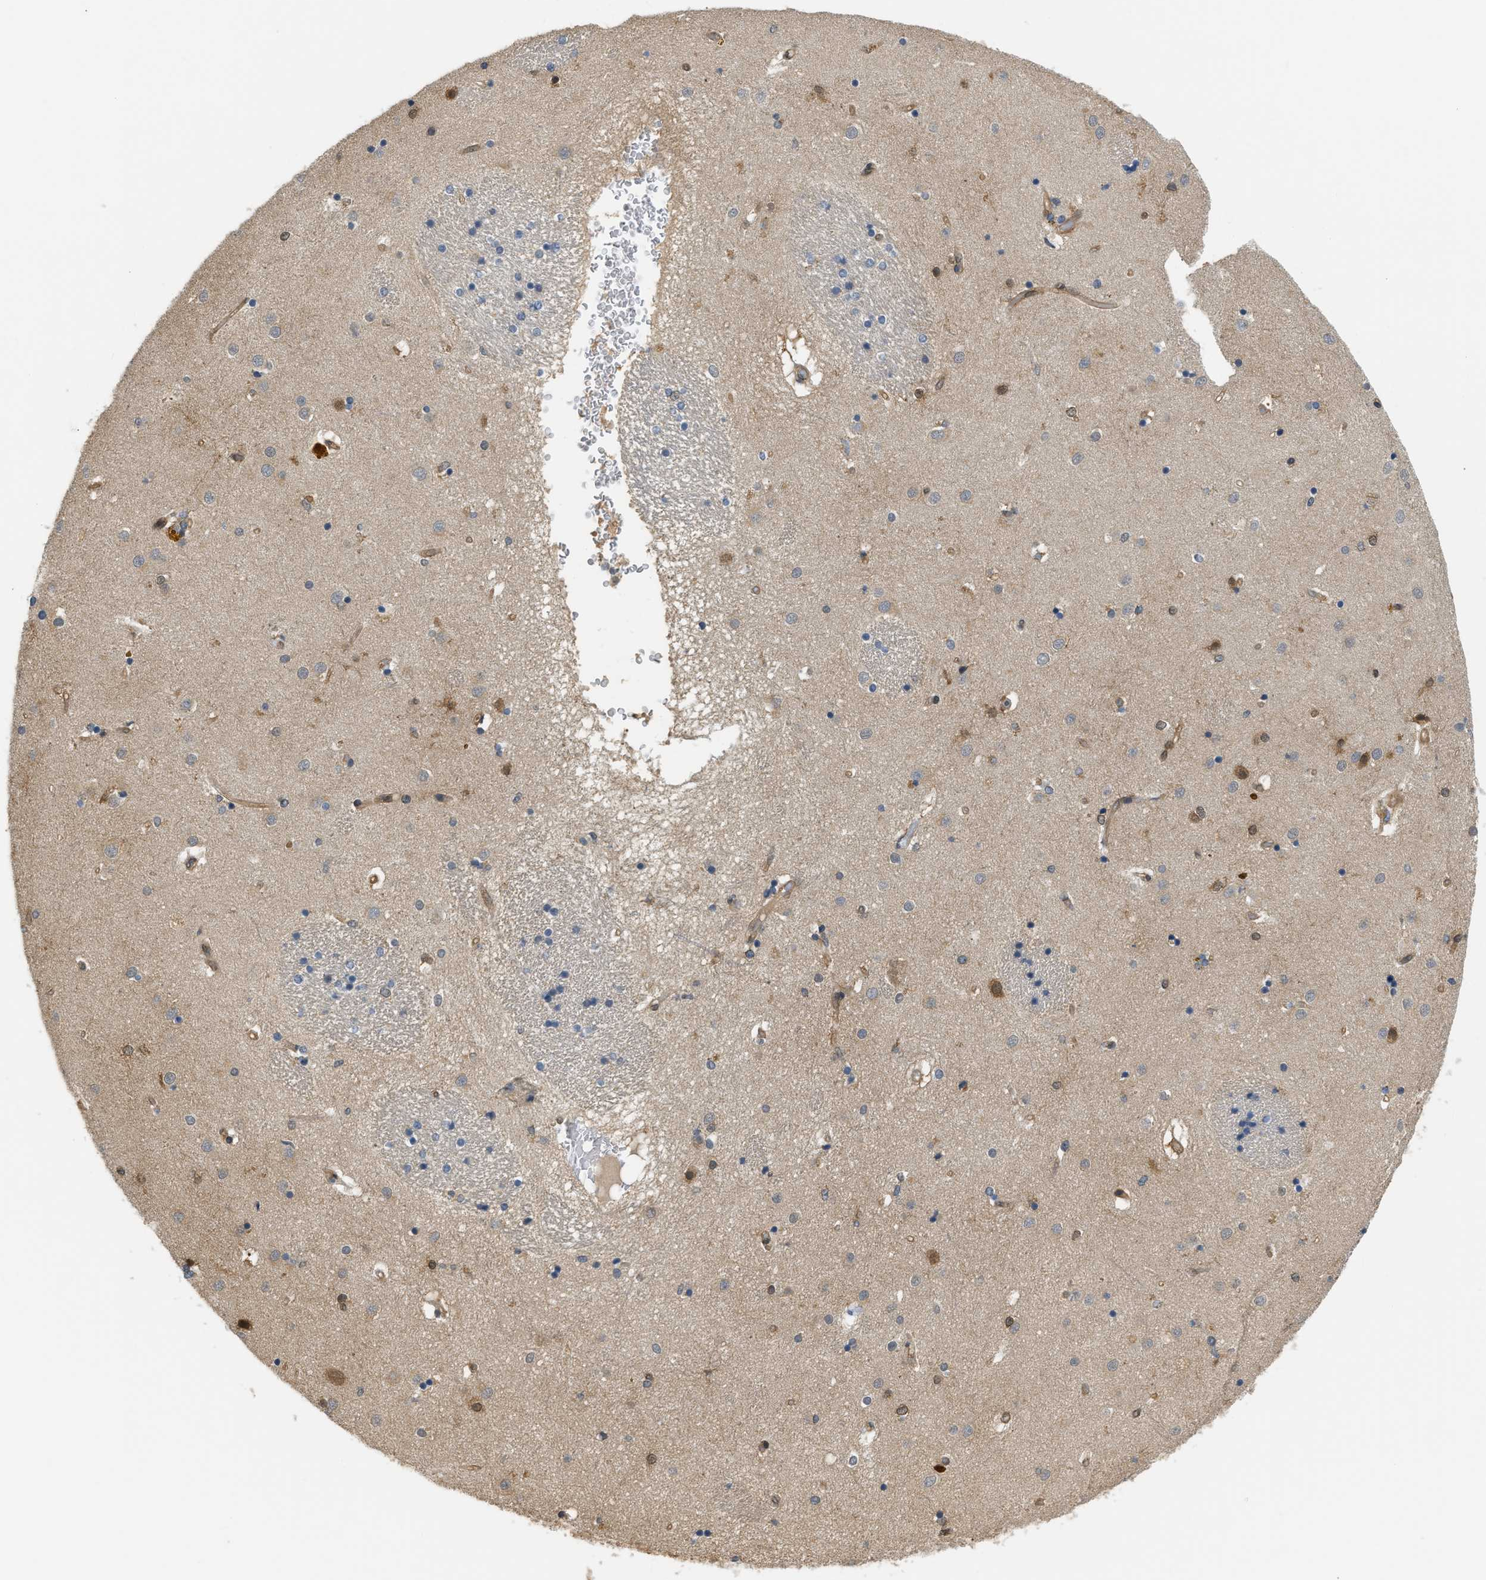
{"staining": {"intensity": "moderate", "quantity": "<25%", "location": "cytoplasmic/membranous,nuclear"}, "tissue": "caudate", "cell_type": "Glial cells", "image_type": "normal", "snomed": [{"axis": "morphology", "description": "Normal tissue, NOS"}, {"axis": "topography", "description": "Lateral ventricle wall"}], "caption": "High-magnification brightfield microscopy of normal caudate stained with DAB (3,3'-diaminobenzidine) (brown) and counterstained with hematoxylin (blue). glial cells exhibit moderate cytoplasmic/membranous,nuclear expression is present in approximately<25% of cells. (DAB (3,3'-diaminobenzidine) IHC with brightfield microscopy, high magnification).", "gene": "EIF4EBP2", "patient": {"sex": "male", "age": 70}}